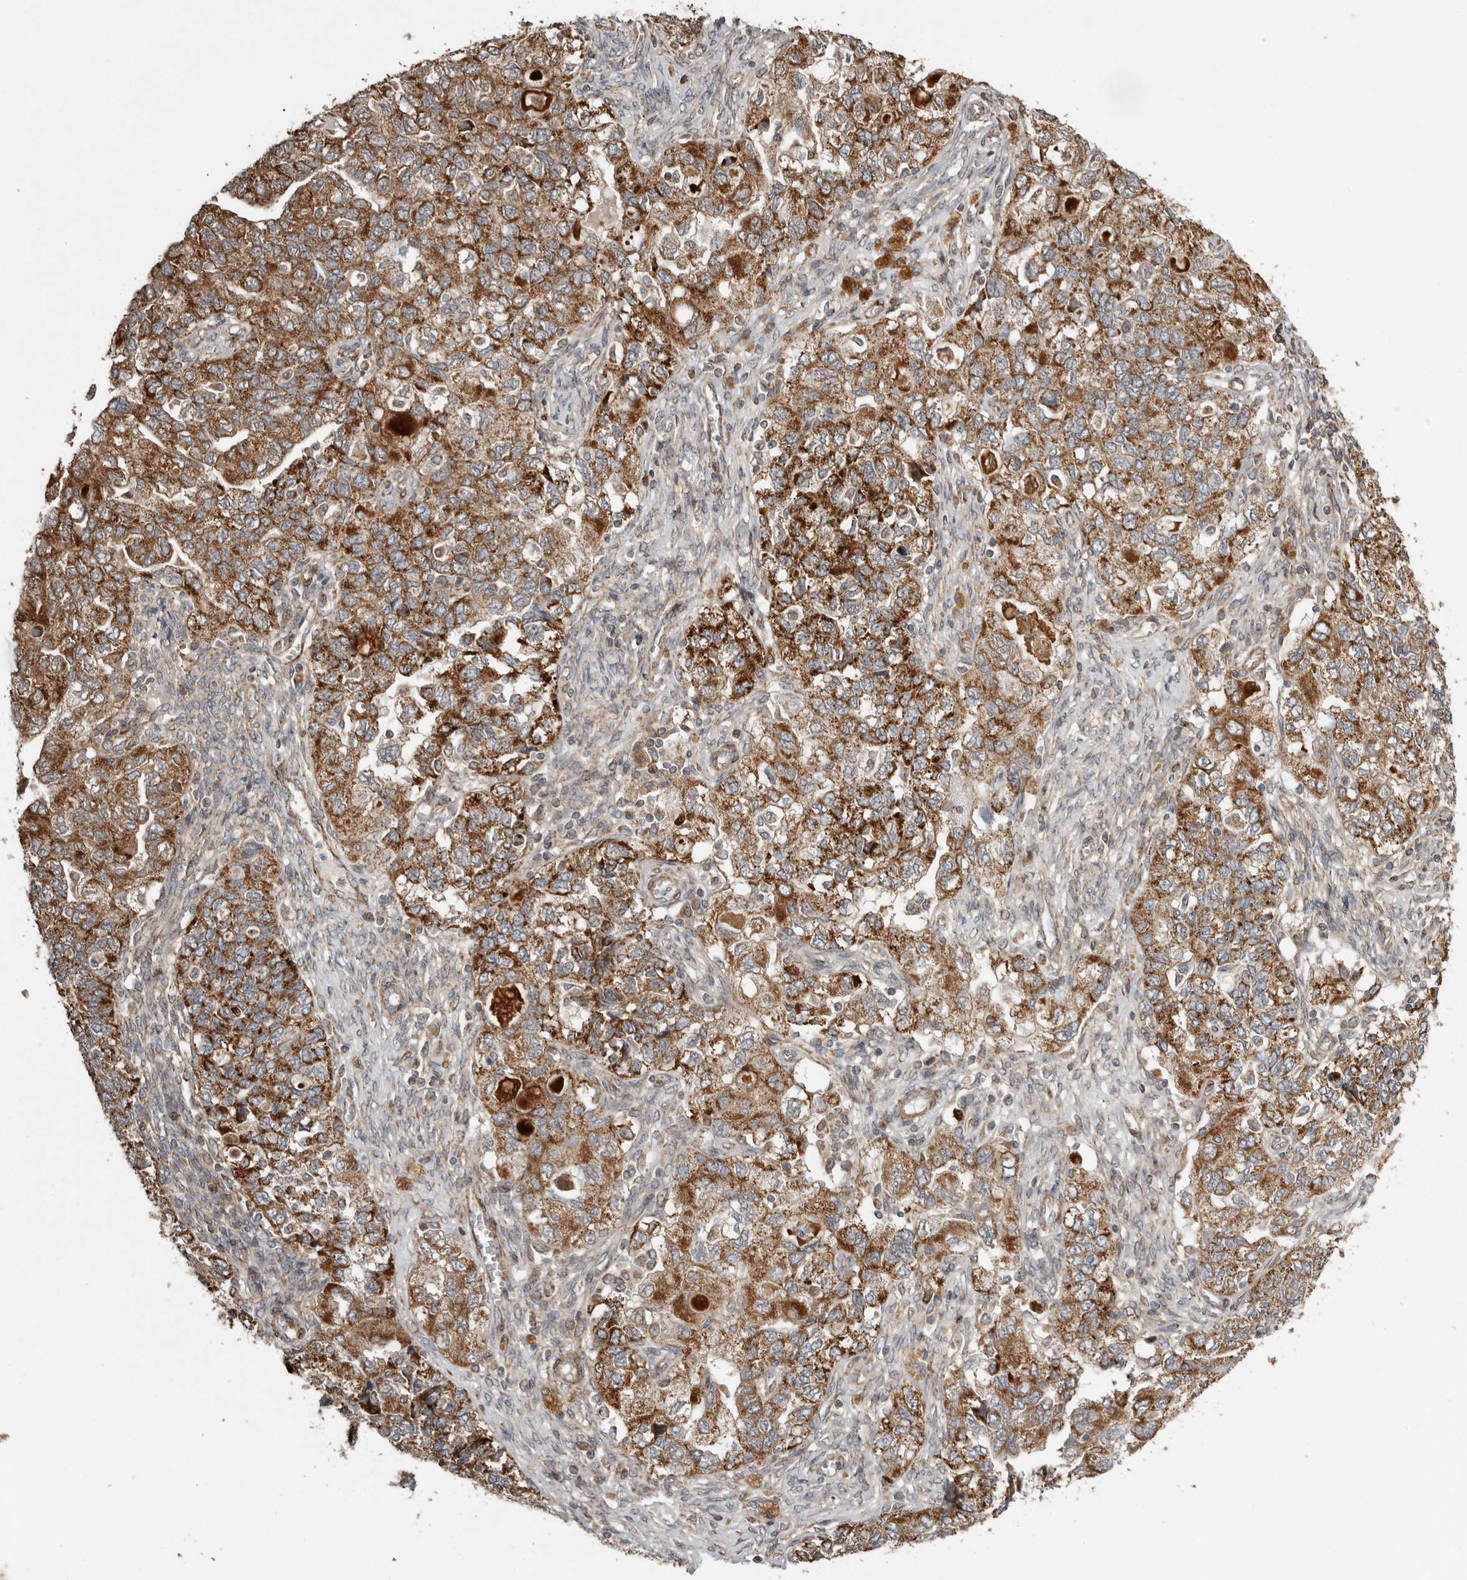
{"staining": {"intensity": "strong", "quantity": ">75%", "location": "cytoplasmic/membranous"}, "tissue": "ovarian cancer", "cell_type": "Tumor cells", "image_type": "cancer", "snomed": [{"axis": "morphology", "description": "Carcinoma, NOS"}, {"axis": "morphology", "description": "Cystadenocarcinoma, serous, NOS"}, {"axis": "topography", "description": "Ovary"}], "caption": "A brown stain labels strong cytoplasmic/membranous expression of a protein in ovarian cancer (carcinoma) tumor cells.", "gene": "PROKR1", "patient": {"sex": "female", "age": 69}}